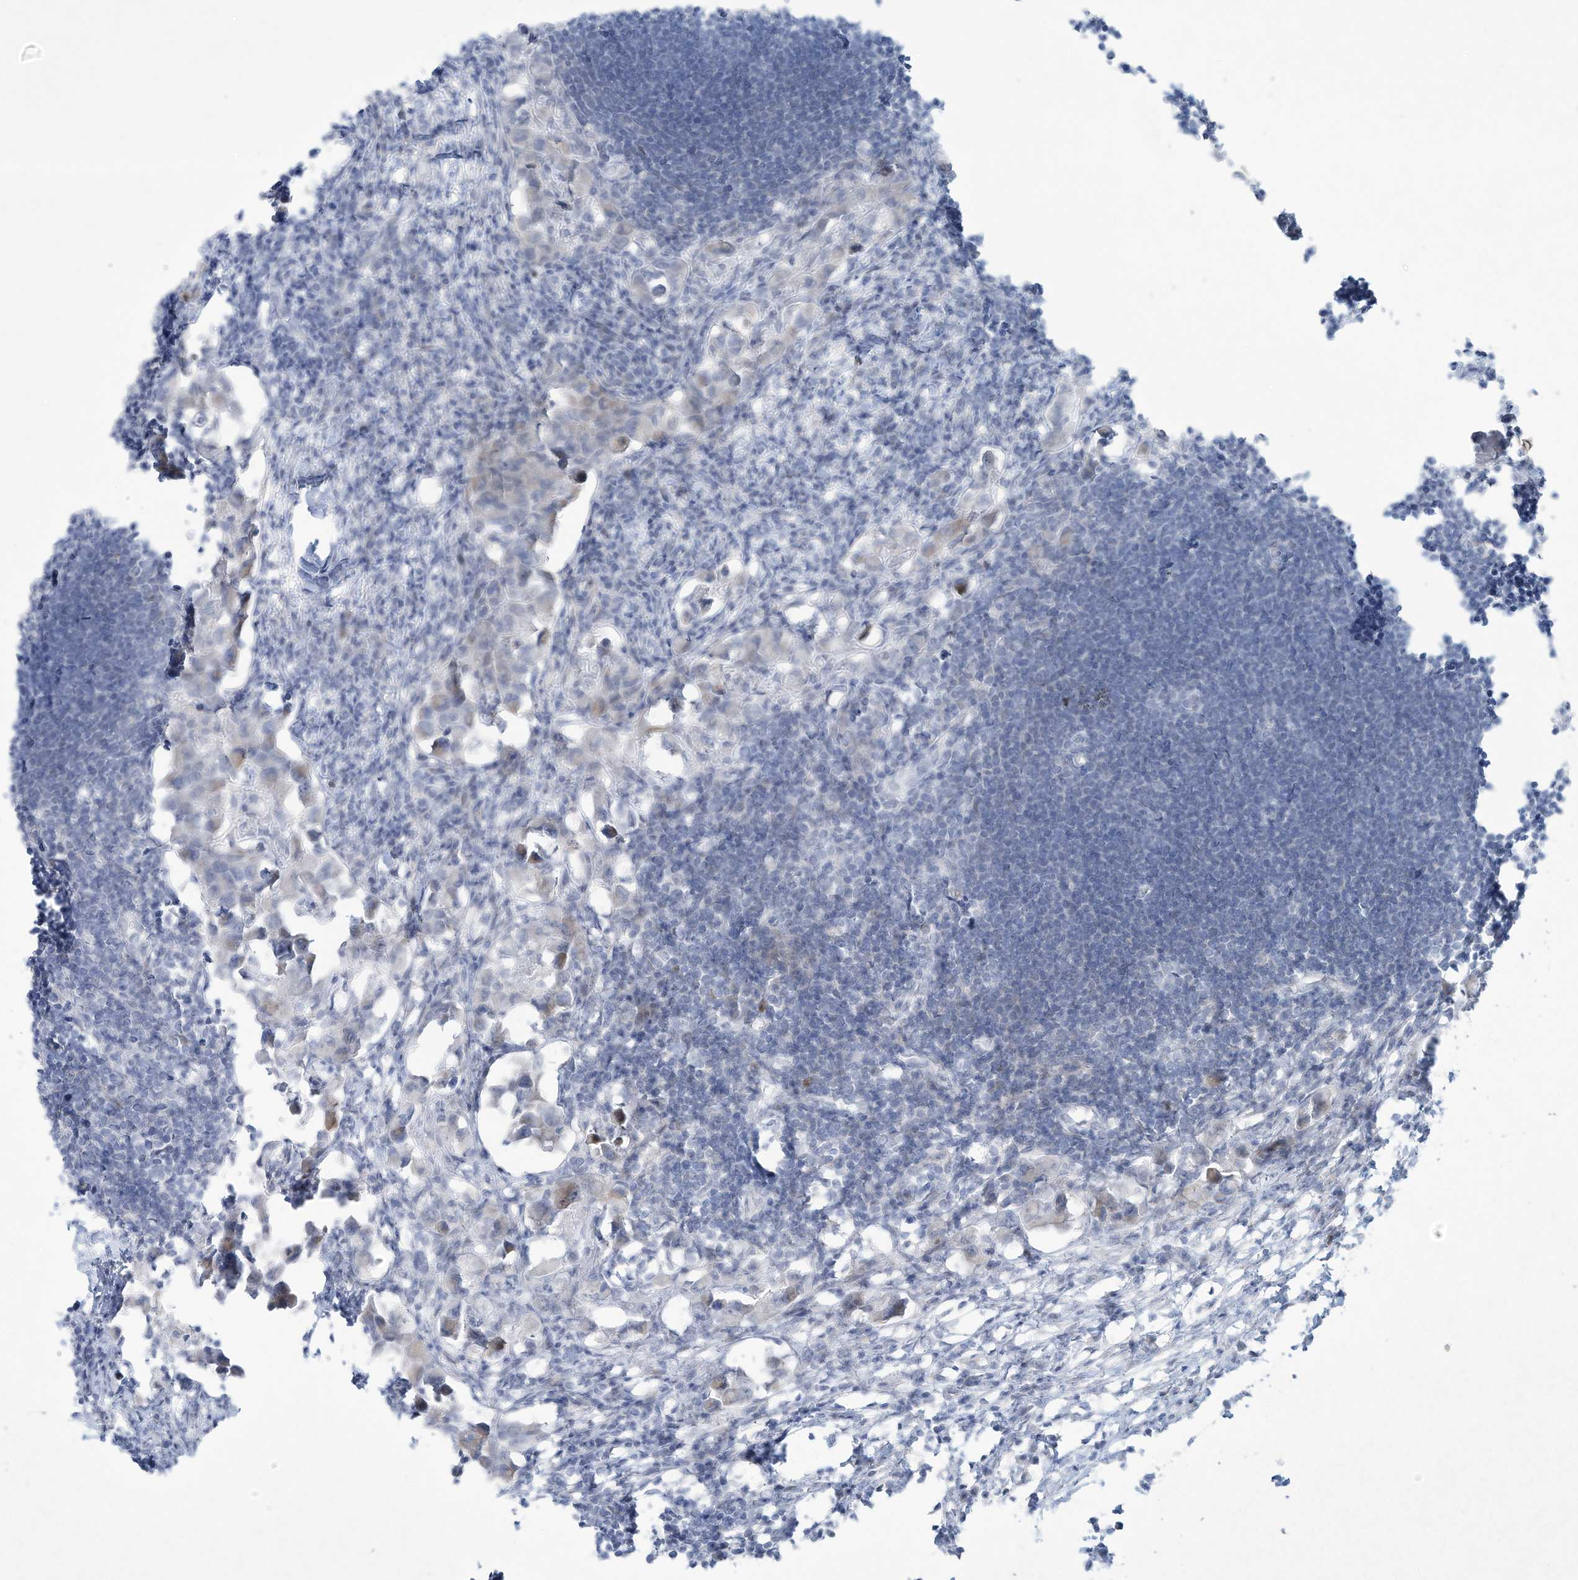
{"staining": {"intensity": "negative", "quantity": "none", "location": "none"}, "tissue": "lymph node", "cell_type": "Germinal center cells", "image_type": "normal", "snomed": [{"axis": "morphology", "description": "Normal tissue, NOS"}, {"axis": "morphology", "description": "Malignant melanoma, Metastatic site"}, {"axis": "topography", "description": "Lymph node"}], "caption": "The immunohistochemistry image has no significant expression in germinal center cells of lymph node. (DAB IHC visualized using brightfield microscopy, high magnification).", "gene": "PAX6", "patient": {"sex": "male", "age": 41}}